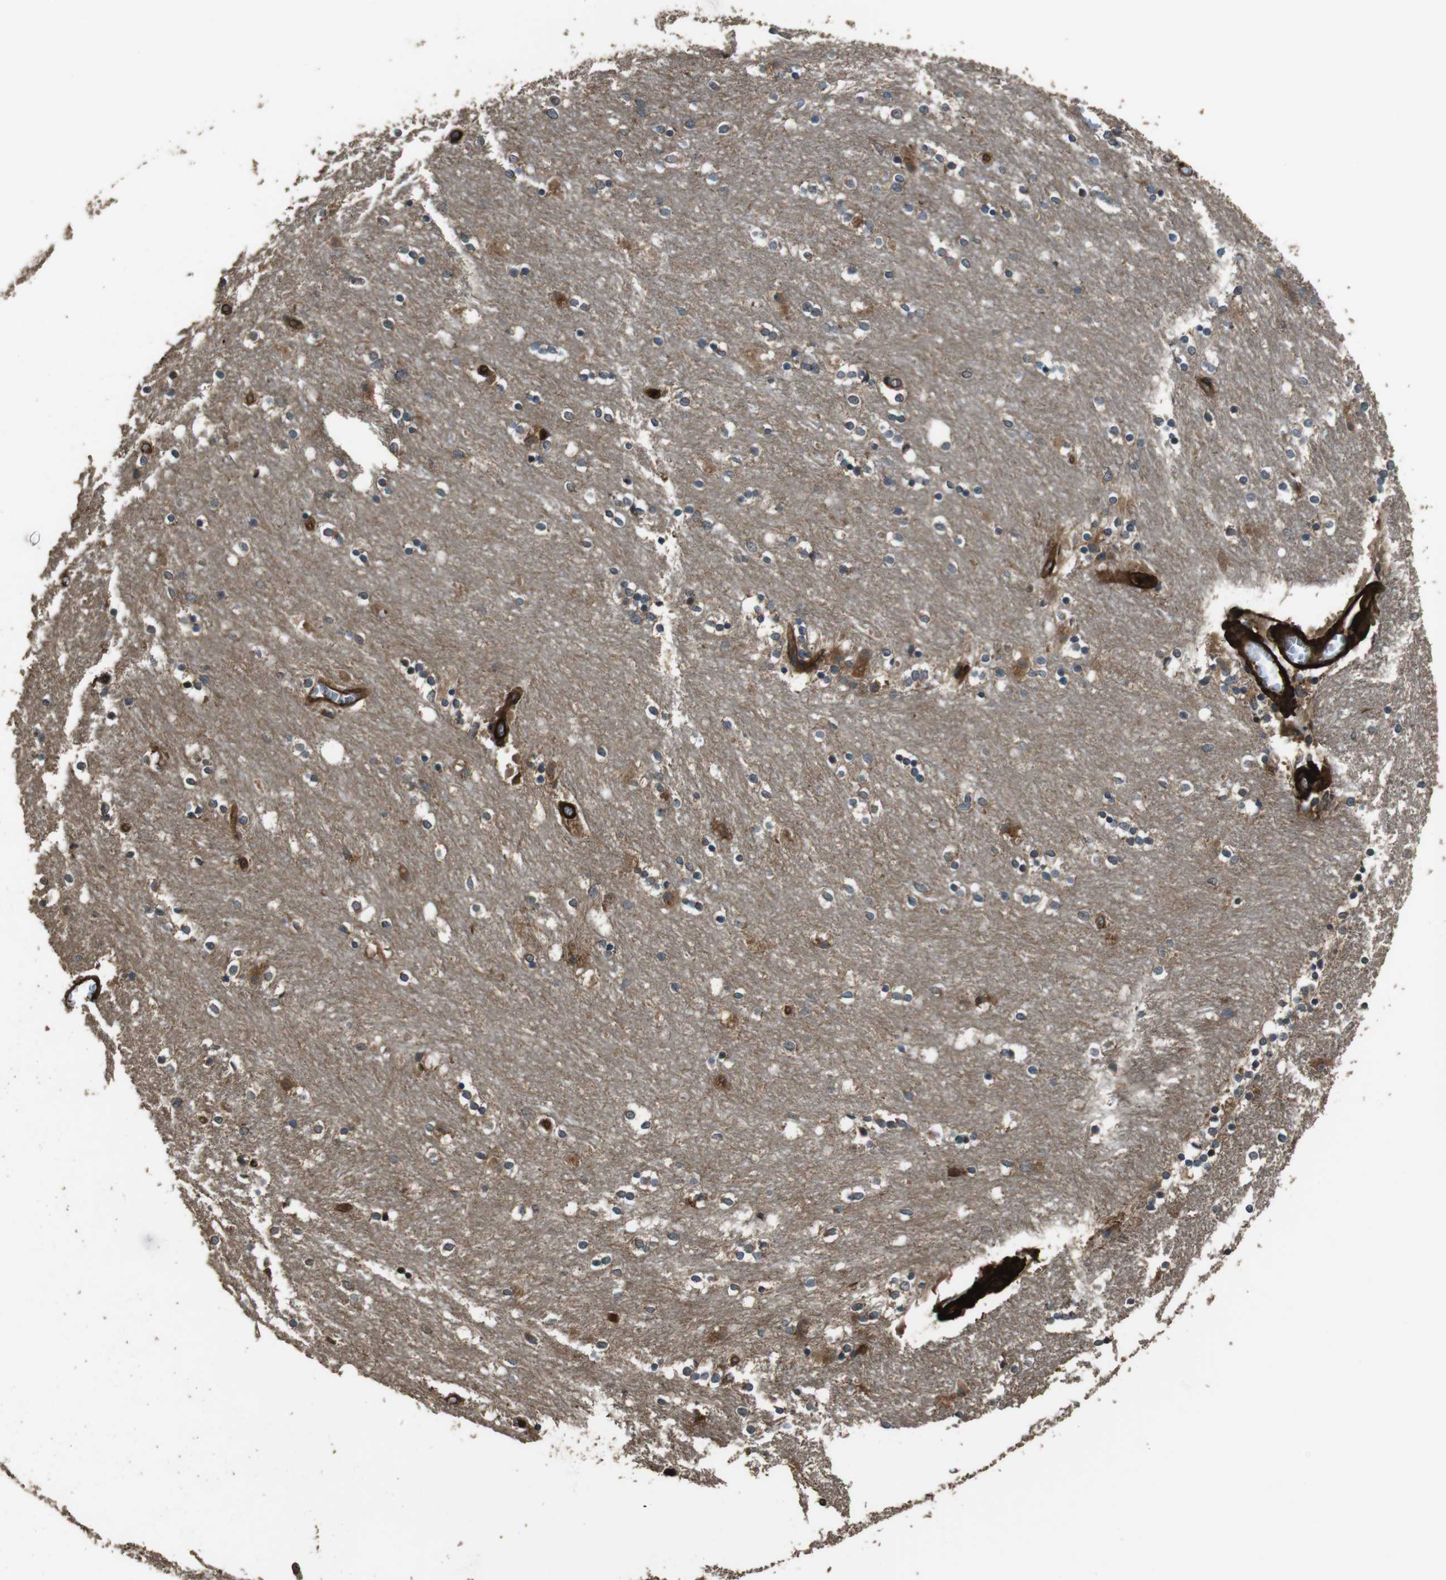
{"staining": {"intensity": "moderate", "quantity": "25%-75%", "location": "cytoplasmic/membranous"}, "tissue": "caudate", "cell_type": "Glial cells", "image_type": "normal", "snomed": [{"axis": "morphology", "description": "Normal tissue, NOS"}, {"axis": "topography", "description": "Lateral ventricle wall"}], "caption": "A brown stain shows moderate cytoplasmic/membranous positivity of a protein in glial cells of benign human caudate.", "gene": "MSRB3", "patient": {"sex": "female", "age": 54}}